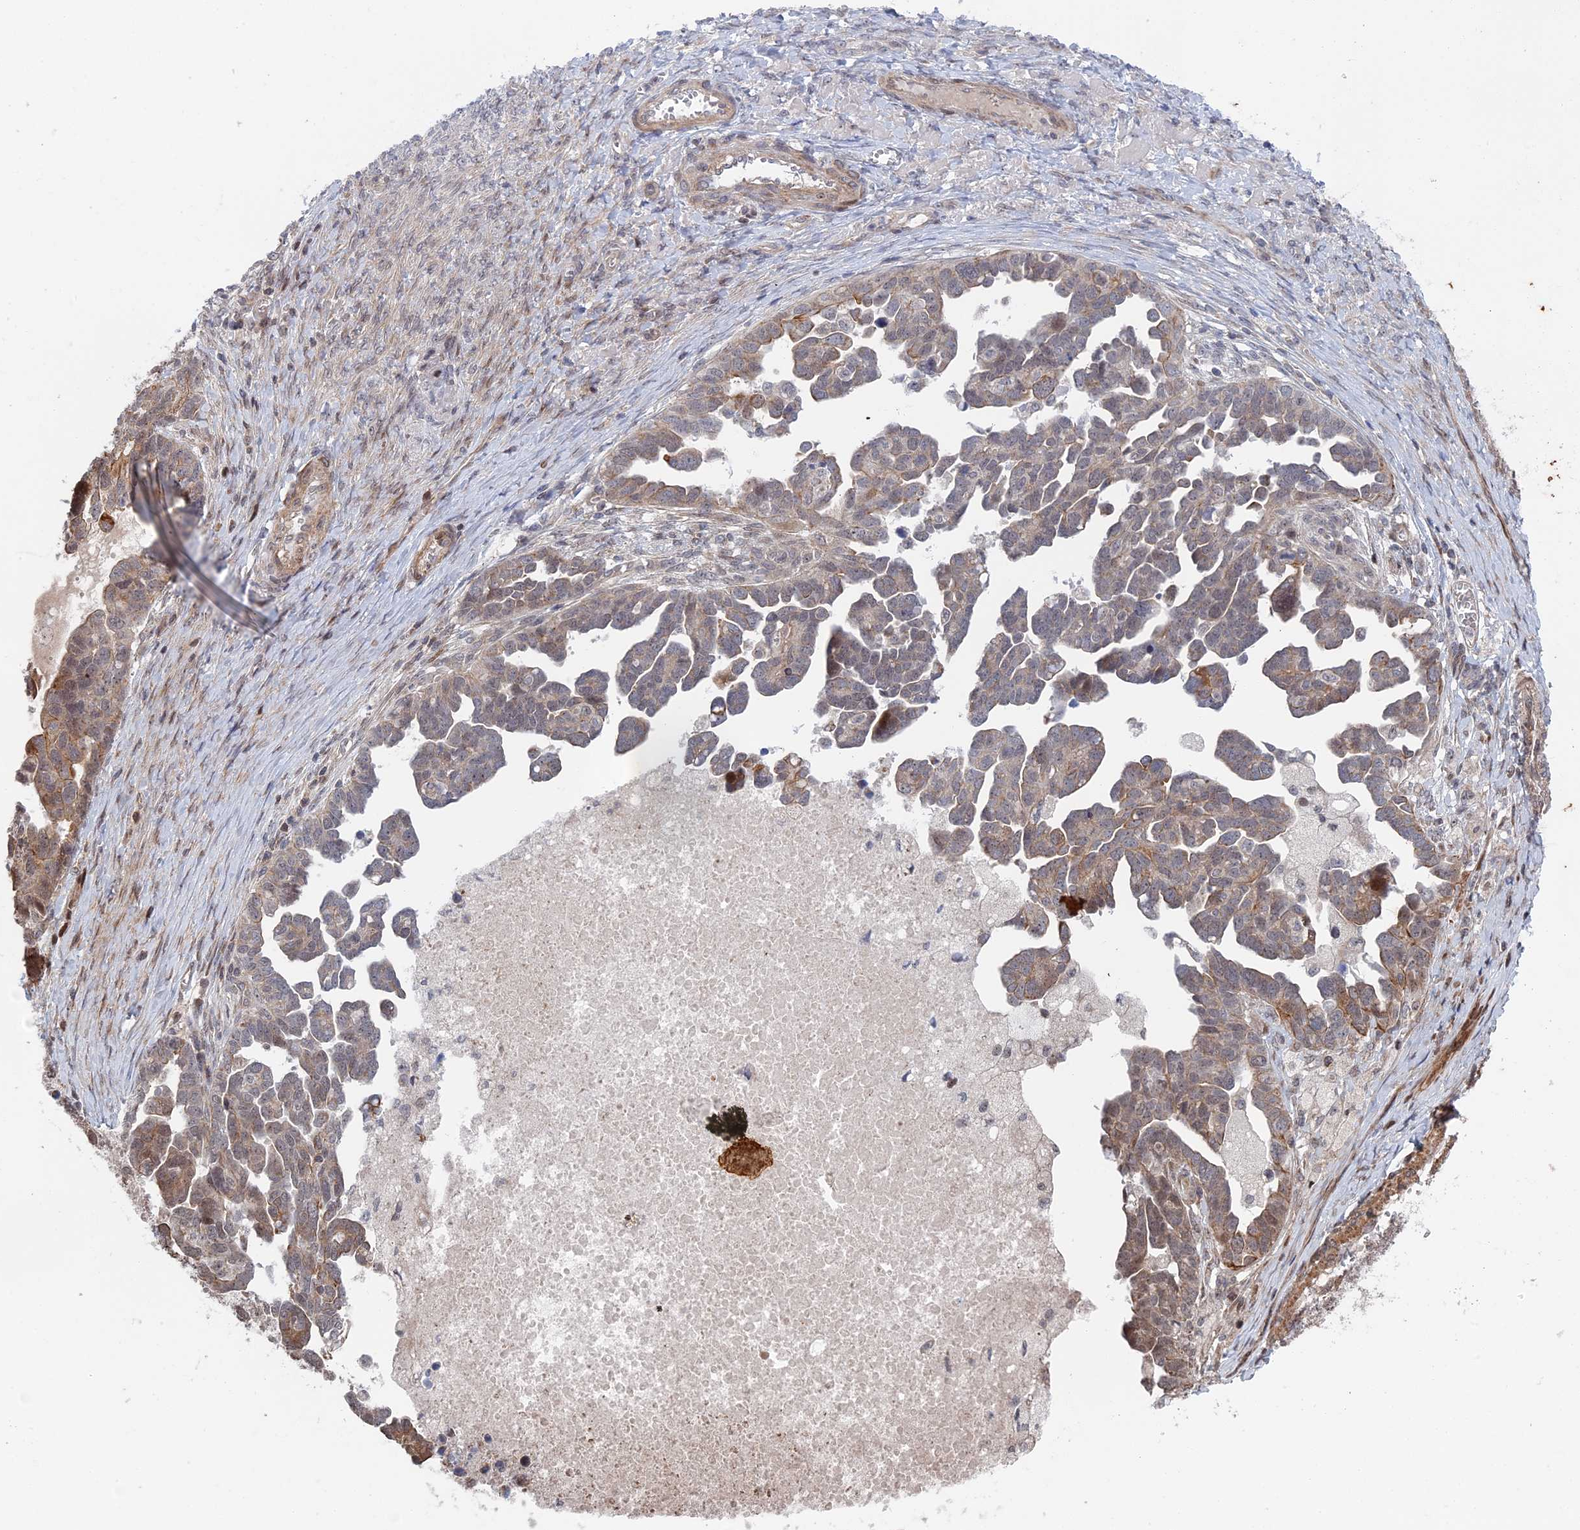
{"staining": {"intensity": "moderate", "quantity": "25%-75%", "location": "cytoplasmic/membranous"}, "tissue": "ovarian cancer", "cell_type": "Tumor cells", "image_type": "cancer", "snomed": [{"axis": "morphology", "description": "Cystadenocarcinoma, serous, NOS"}, {"axis": "topography", "description": "Ovary"}], "caption": "Protein staining of ovarian serous cystadenocarcinoma tissue reveals moderate cytoplasmic/membranous expression in approximately 25%-75% of tumor cells.", "gene": "IL7", "patient": {"sex": "female", "age": 54}}